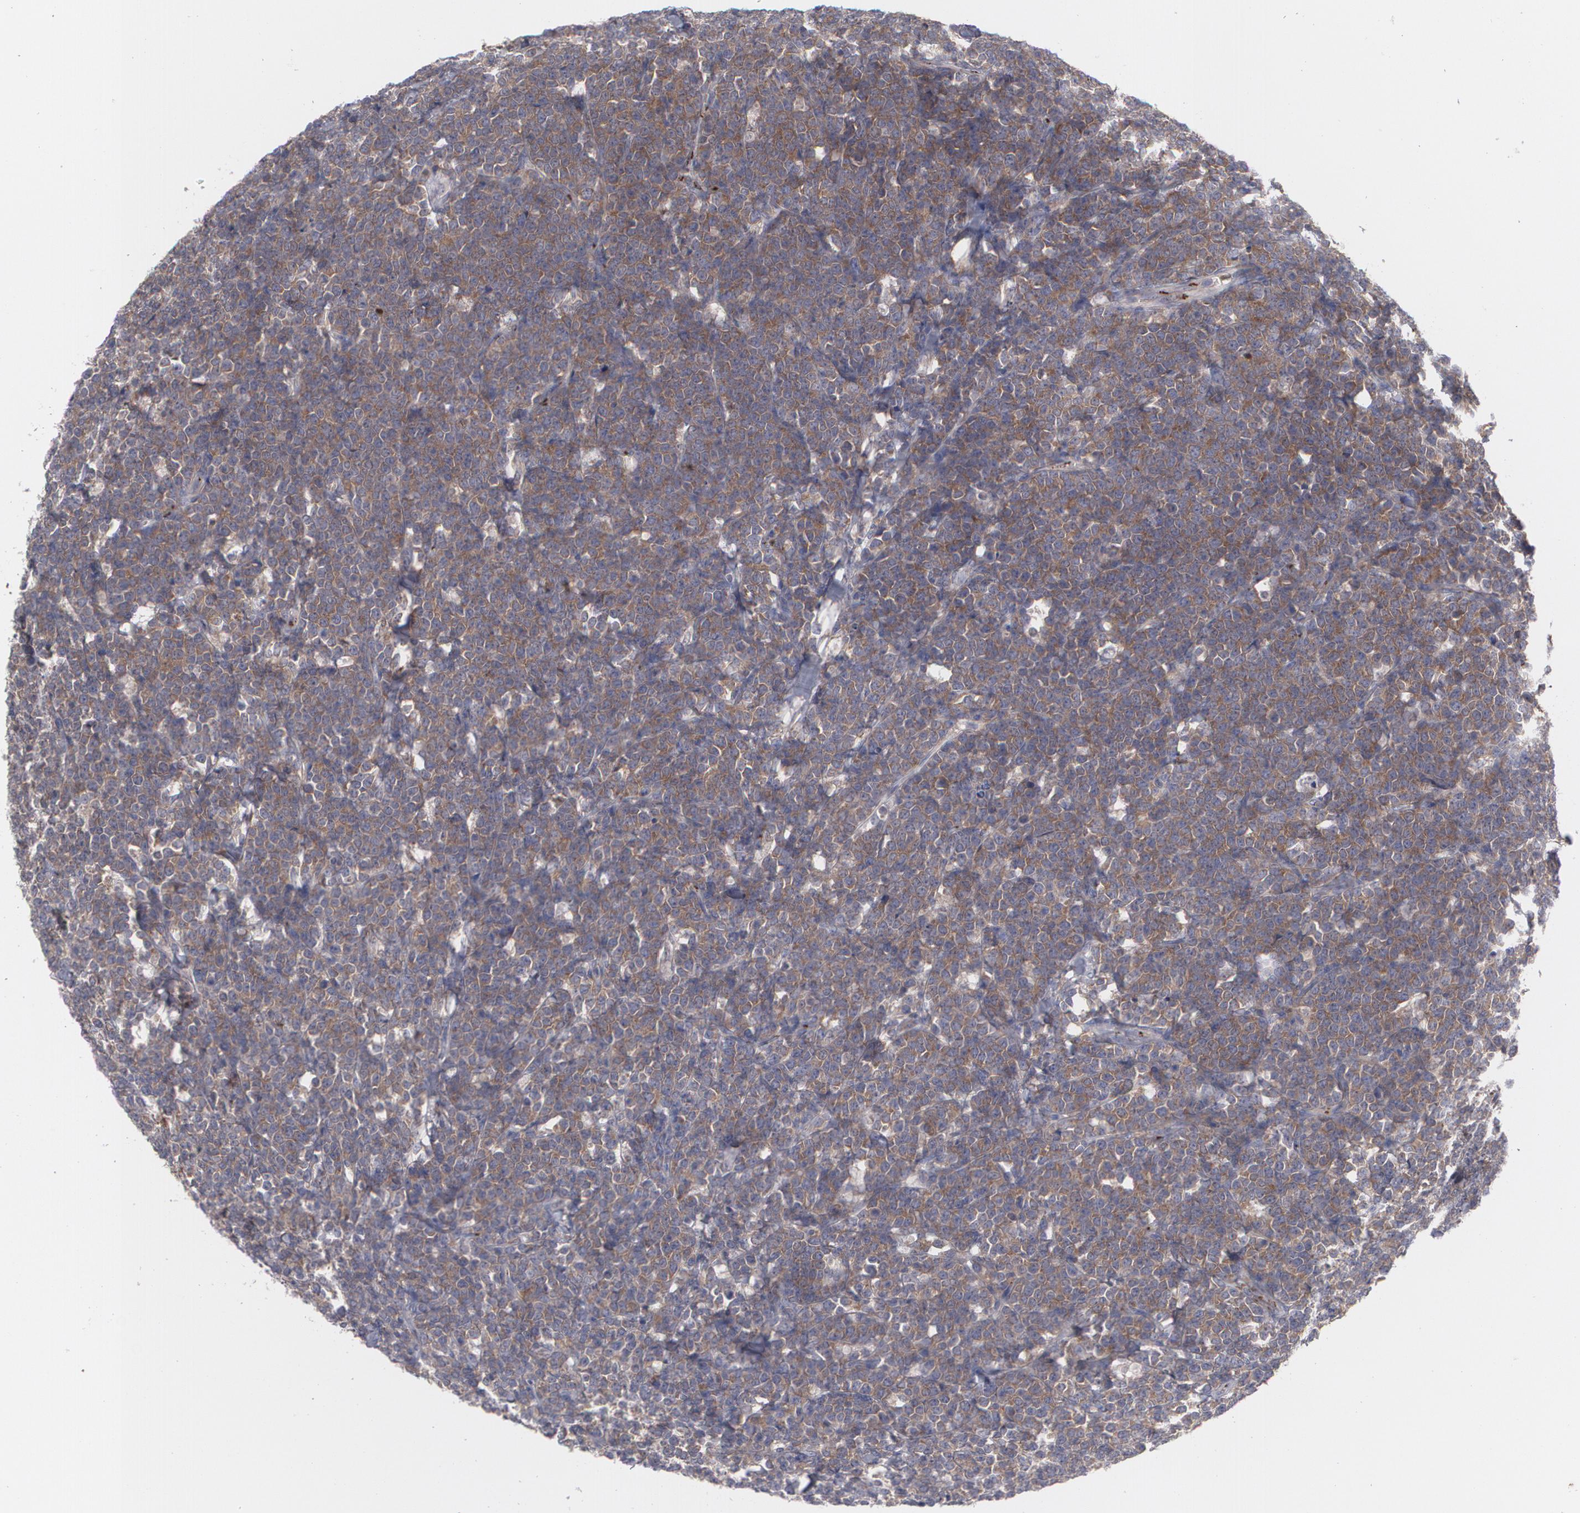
{"staining": {"intensity": "weak", "quantity": ">75%", "location": "cytoplasmic/membranous"}, "tissue": "lymphoma", "cell_type": "Tumor cells", "image_type": "cancer", "snomed": [{"axis": "morphology", "description": "Malignant lymphoma, non-Hodgkin's type, High grade"}, {"axis": "topography", "description": "Small intestine"}, {"axis": "topography", "description": "Colon"}], "caption": "DAB immunohistochemical staining of human malignant lymphoma, non-Hodgkin's type (high-grade) exhibits weak cytoplasmic/membranous protein positivity in about >75% of tumor cells.", "gene": "HTT", "patient": {"sex": "male", "age": 8}}